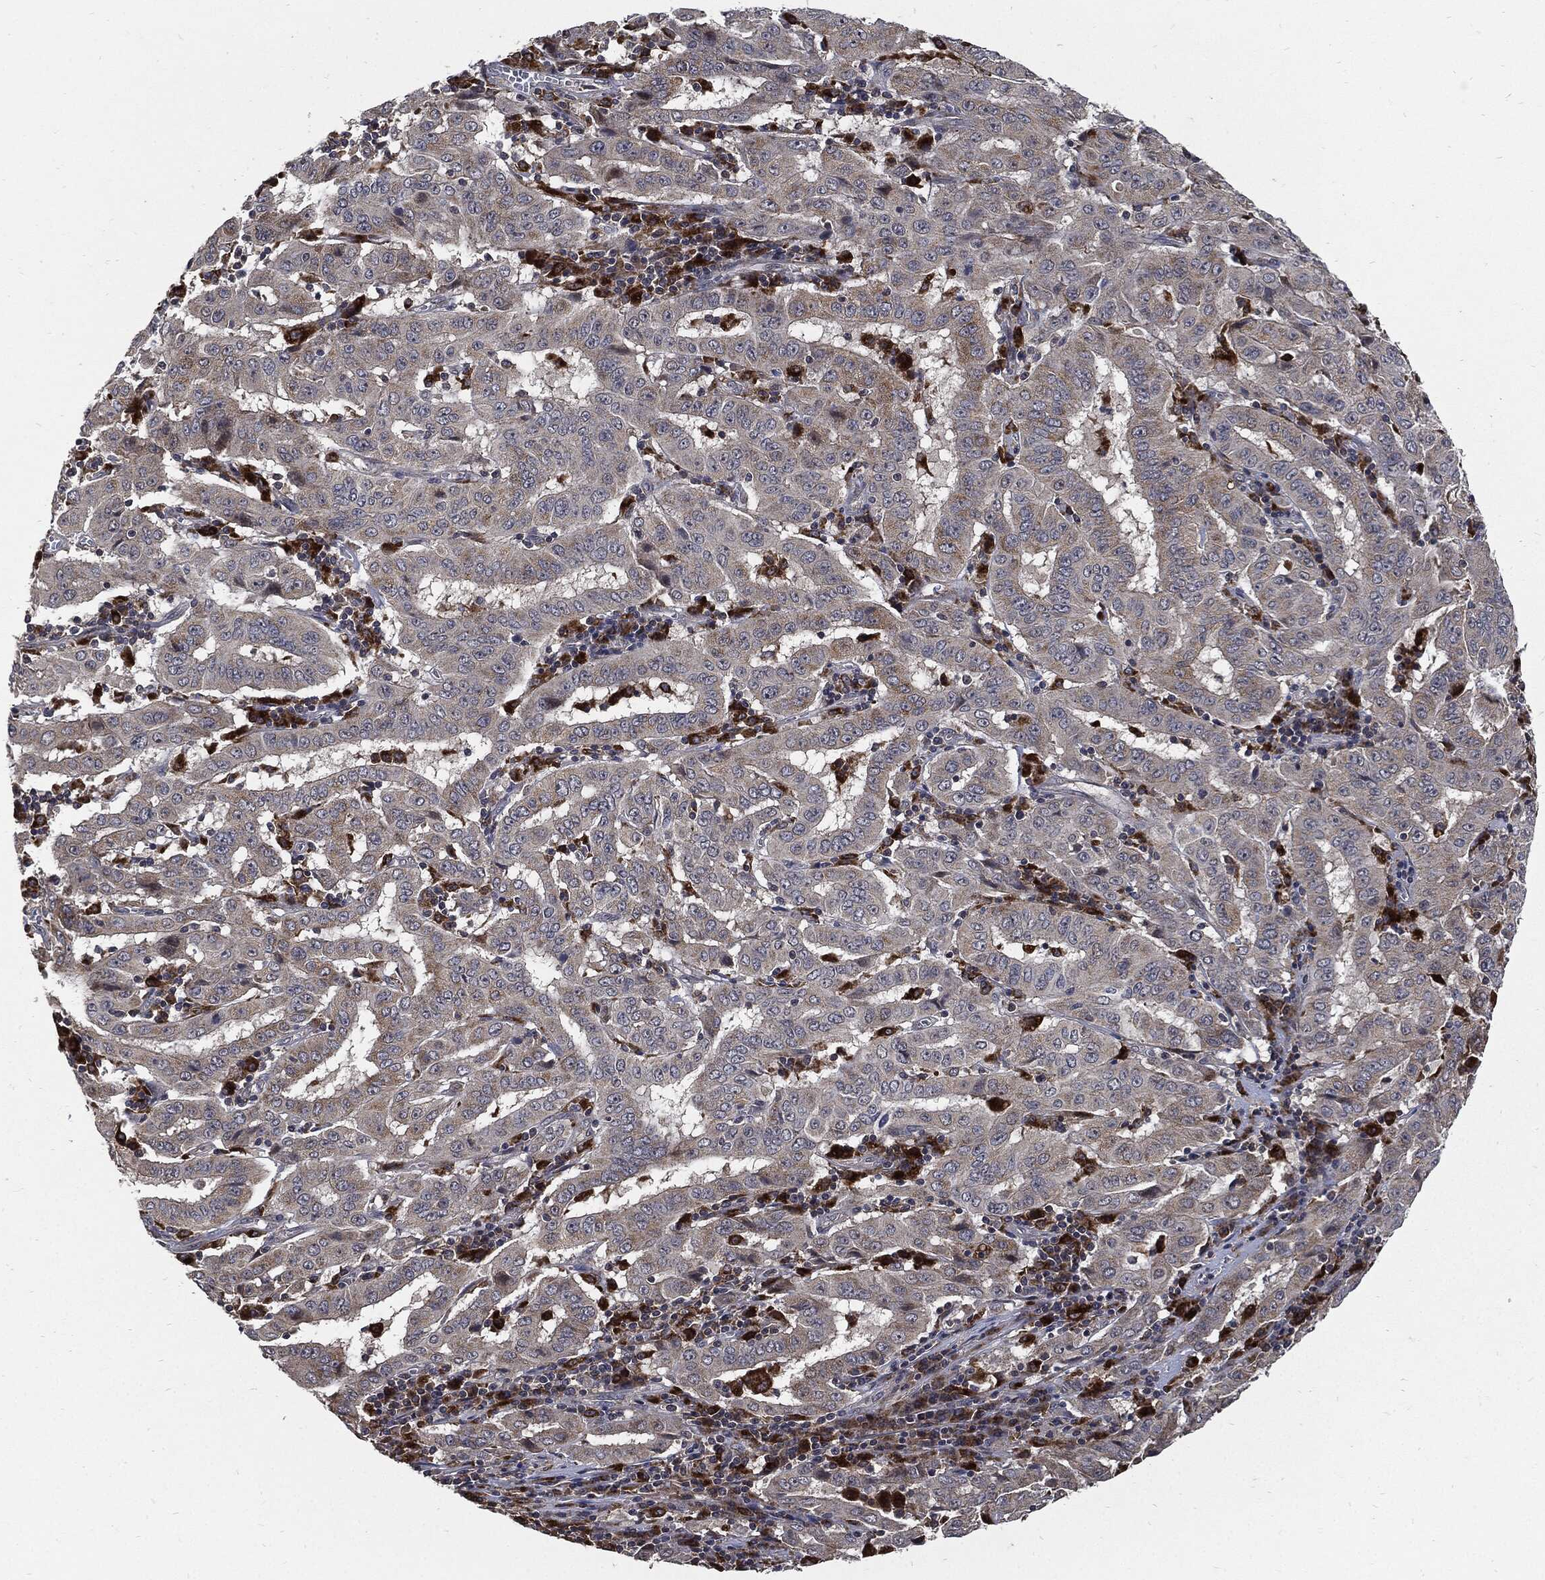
{"staining": {"intensity": "weak", "quantity": "<25%", "location": "cytoplasmic/membranous"}, "tissue": "pancreatic cancer", "cell_type": "Tumor cells", "image_type": "cancer", "snomed": [{"axis": "morphology", "description": "Adenocarcinoma, NOS"}, {"axis": "topography", "description": "Pancreas"}], "caption": "A histopathology image of pancreatic adenocarcinoma stained for a protein displays no brown staining in tumor cells.", "gene": "SLC31A2", "patient": {"sex": "male", "age": 63}}